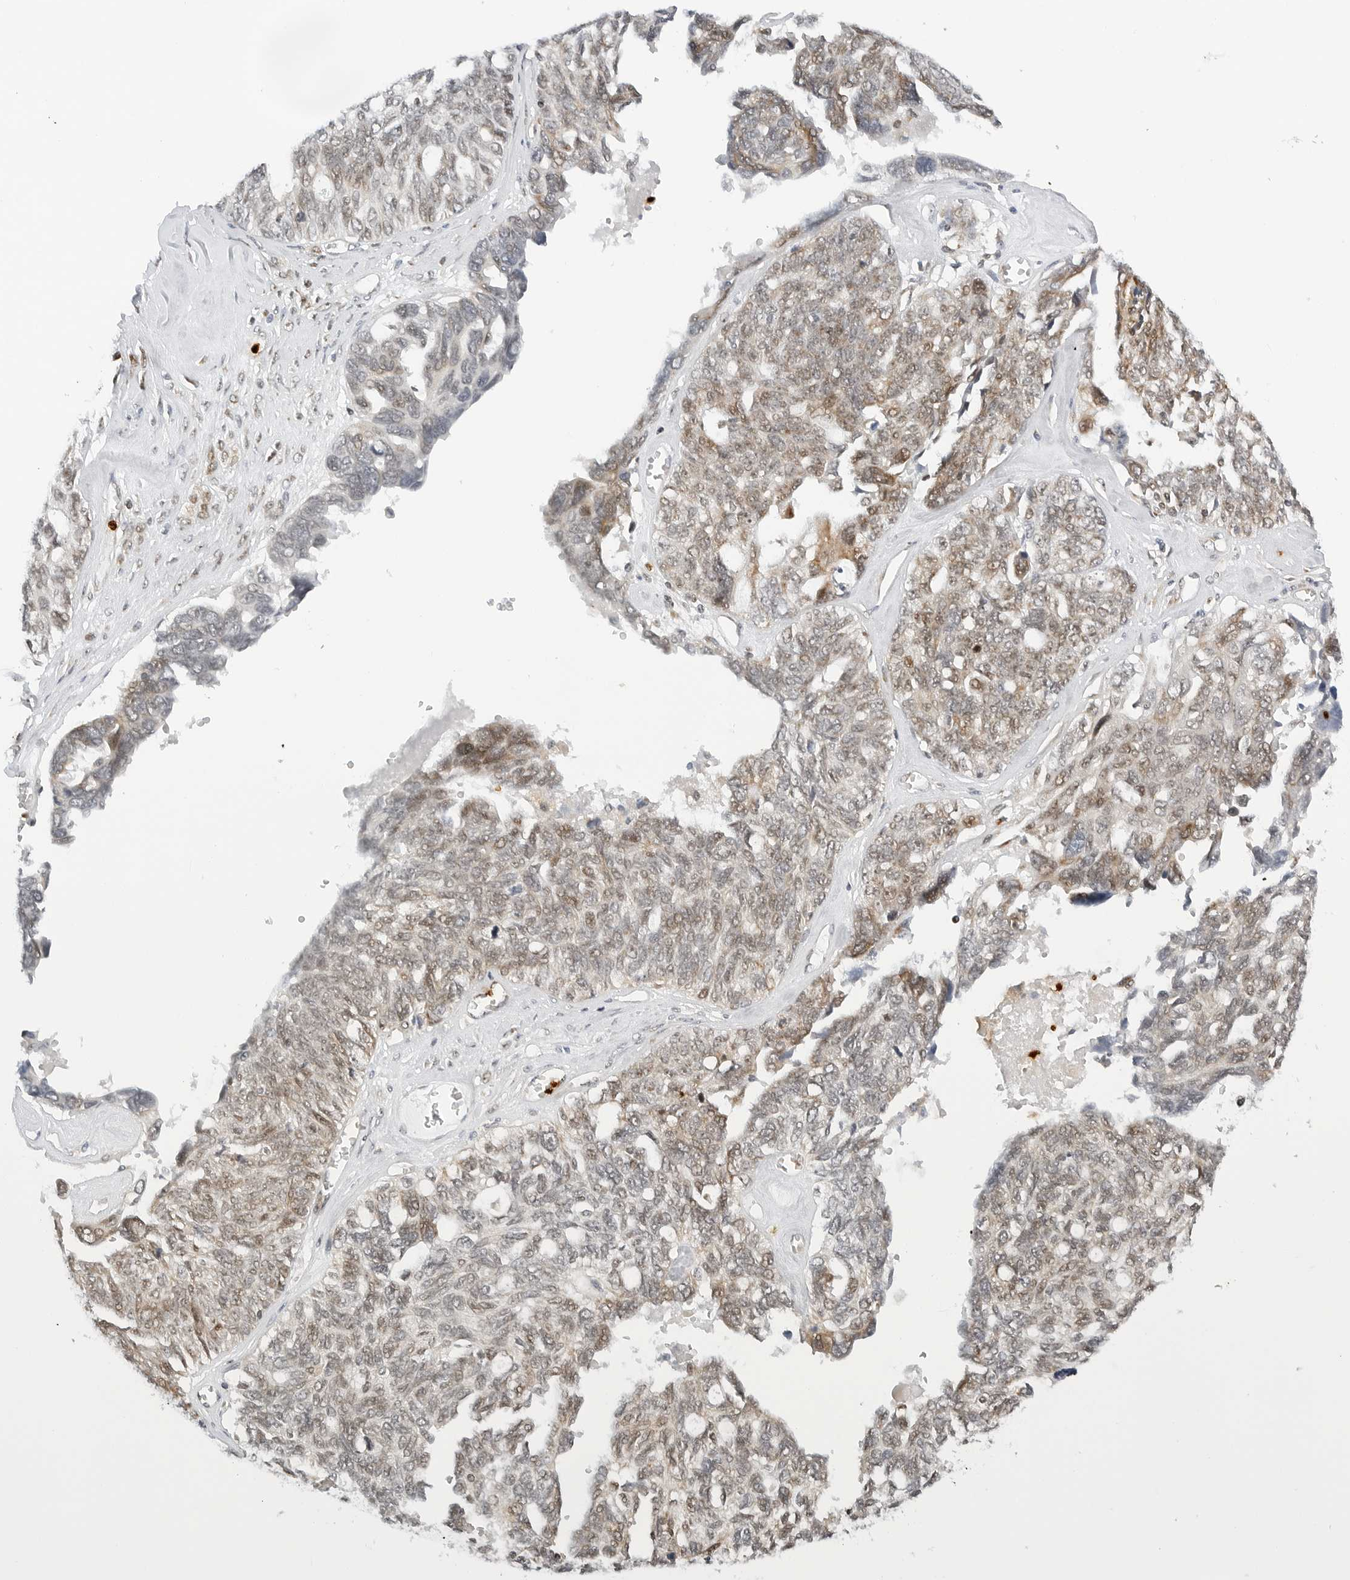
{"staining": {"intensity": "moderate", "quantity": "25%-75%", "location": "nuclear"}, "tissue": "ovarian cancer", "cell_type": "Tumor cells", "image_type": "cancer", "snomed": [{"axis": "morphology", "description": "Cystadenocarcinoma, serous, NOS"}, {"axis": "topography", "description": "Ovary"}], "caption": "Ovarian serous cystadenocarcinoma stained with a protein marker displays moderate staining in tumor cells.", "gene": "RIMKLA", "patient": {"sex": "female", "age": 79}}